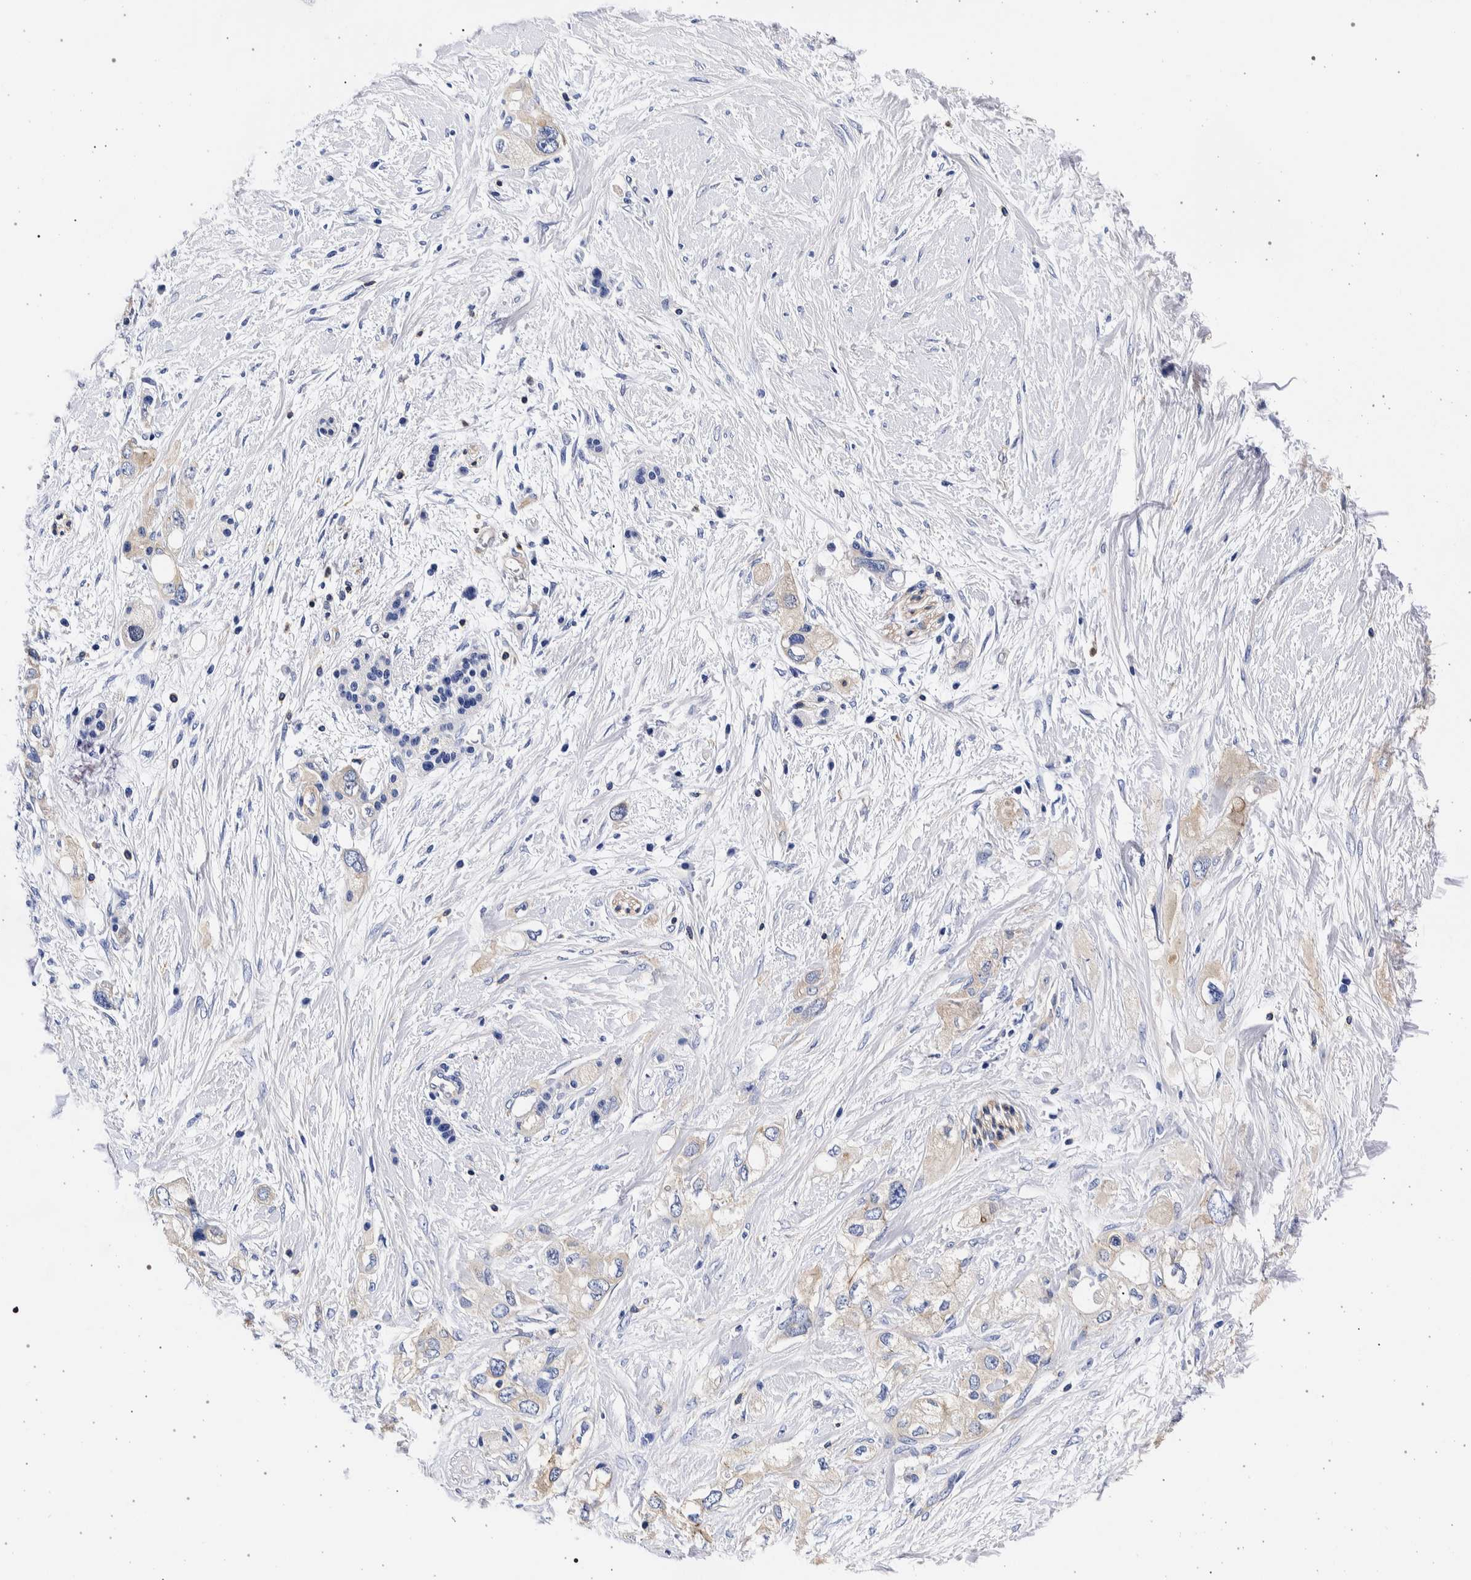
{"staining": {"intensity": "weak", "quantity": "<25%", "location": "cytoplasmic/membranous"}, "tissue": "pancreatic cancer", "cell_type": "Tumor cells", "image_type": "cancer", "snomed": [{"axis": "morphology", "description": "Adenocarcinoma, NOS"}, {"axis": "topography", "description": "Pancreas"}], "caption": "A high-resolution photomicrograph shows immunohistochemistry staining of adenocarcinoma (pancreatic), which exhibits no significant staining in tumor cells.", "gene": "NIBAN2", "patient": {"sex": "female", "age": 56}}